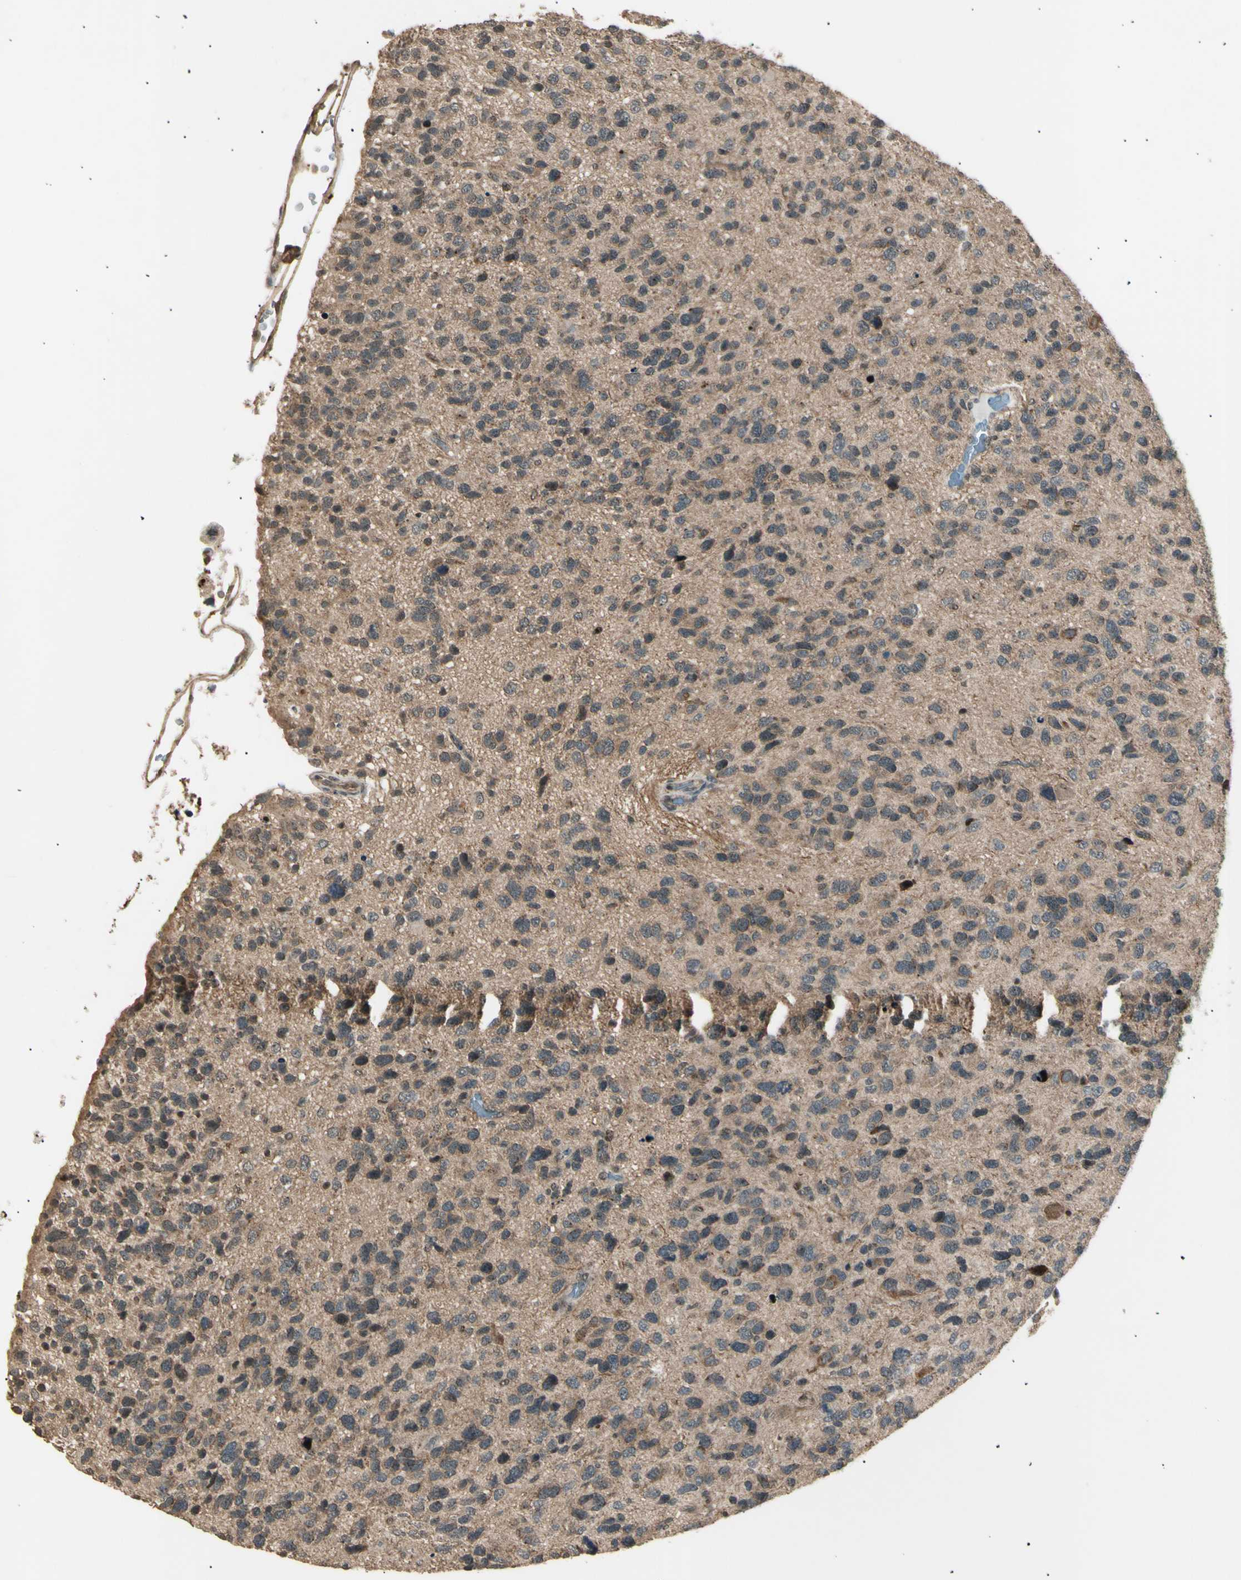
{"staining": {"intensity": "moderate", "quantity": "25%-75%", "location": "cytoplasmic/membranous"}, "tissue": "glioma", "cell_type": "Tumor cells", "image_type": "cancer", "snomed": [{"axis": "morphology", "description": "Glioma, malignant, High grade"}, {"axis": "topography", "description": "Brain"}], "caption": "Immunohistochemical staining of malignant glioma (high-grade) reveals moderate cytoplasmic/membranous protein staining in approximately 25%-75% of tumor cells. (IHC, brightfield microscopy, high magnification).", "gene": "NUAK2", "patient": {"sex": "female", "age": 58}}